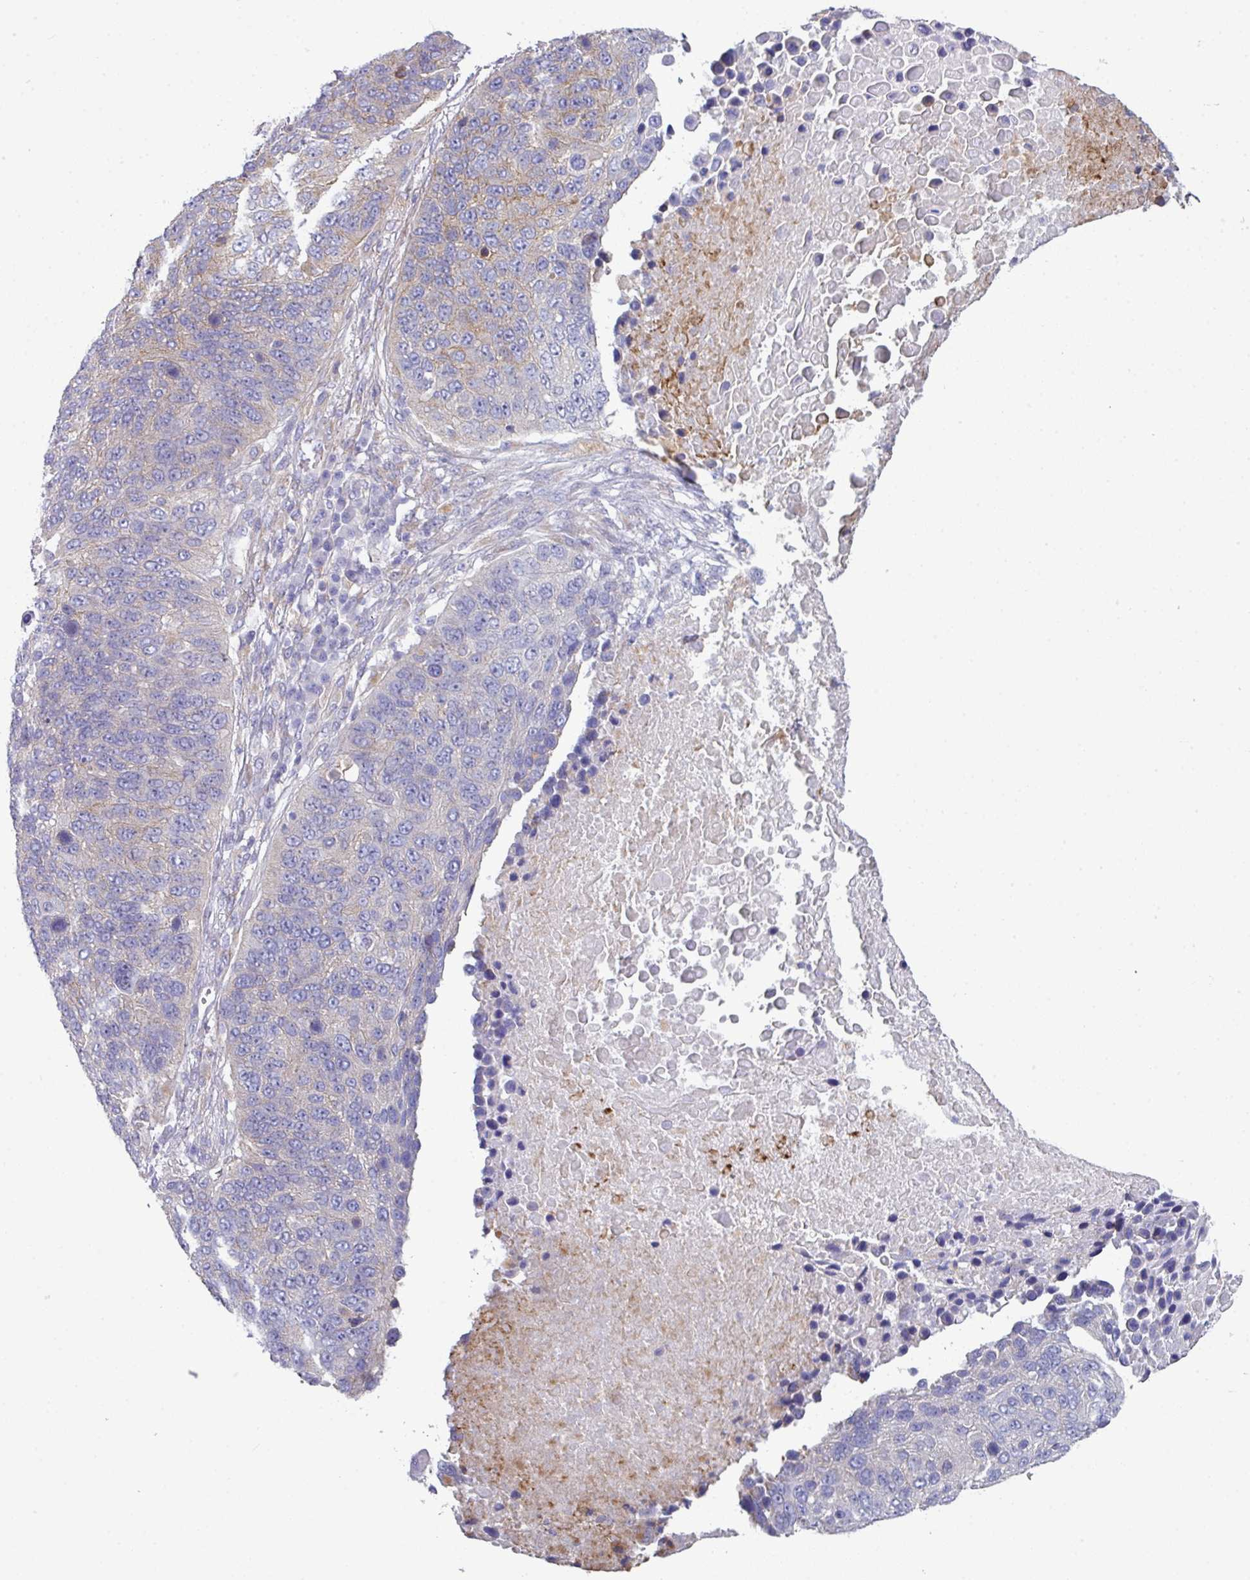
{"staining": {"intensity": "negative", "quantity": "none", "location": "none"}, "tissue": "lung cancer", "cell_type": "Tumor cells", "image_type": "cancer", "snomed": [{"axis": "morphology", "description": "Normal tissue, NOS"}, {"axis": "morphology", "description": "Squamous cell carcinoma, NOS"}, {"axis": "topography", "description": "Lymph node"}, {"axis": "topography", "description": "Lung"}], "caption": "A high-resolution image shows immunohistochemistry staining of lung cancer (squamous cell carcinoma), which exhibits no significant expression in tumor cells. (IHC, brightfield microscopy, high magnification).", "gene": "ABCC5", "patient": {"sex": "male", "age": 66}}